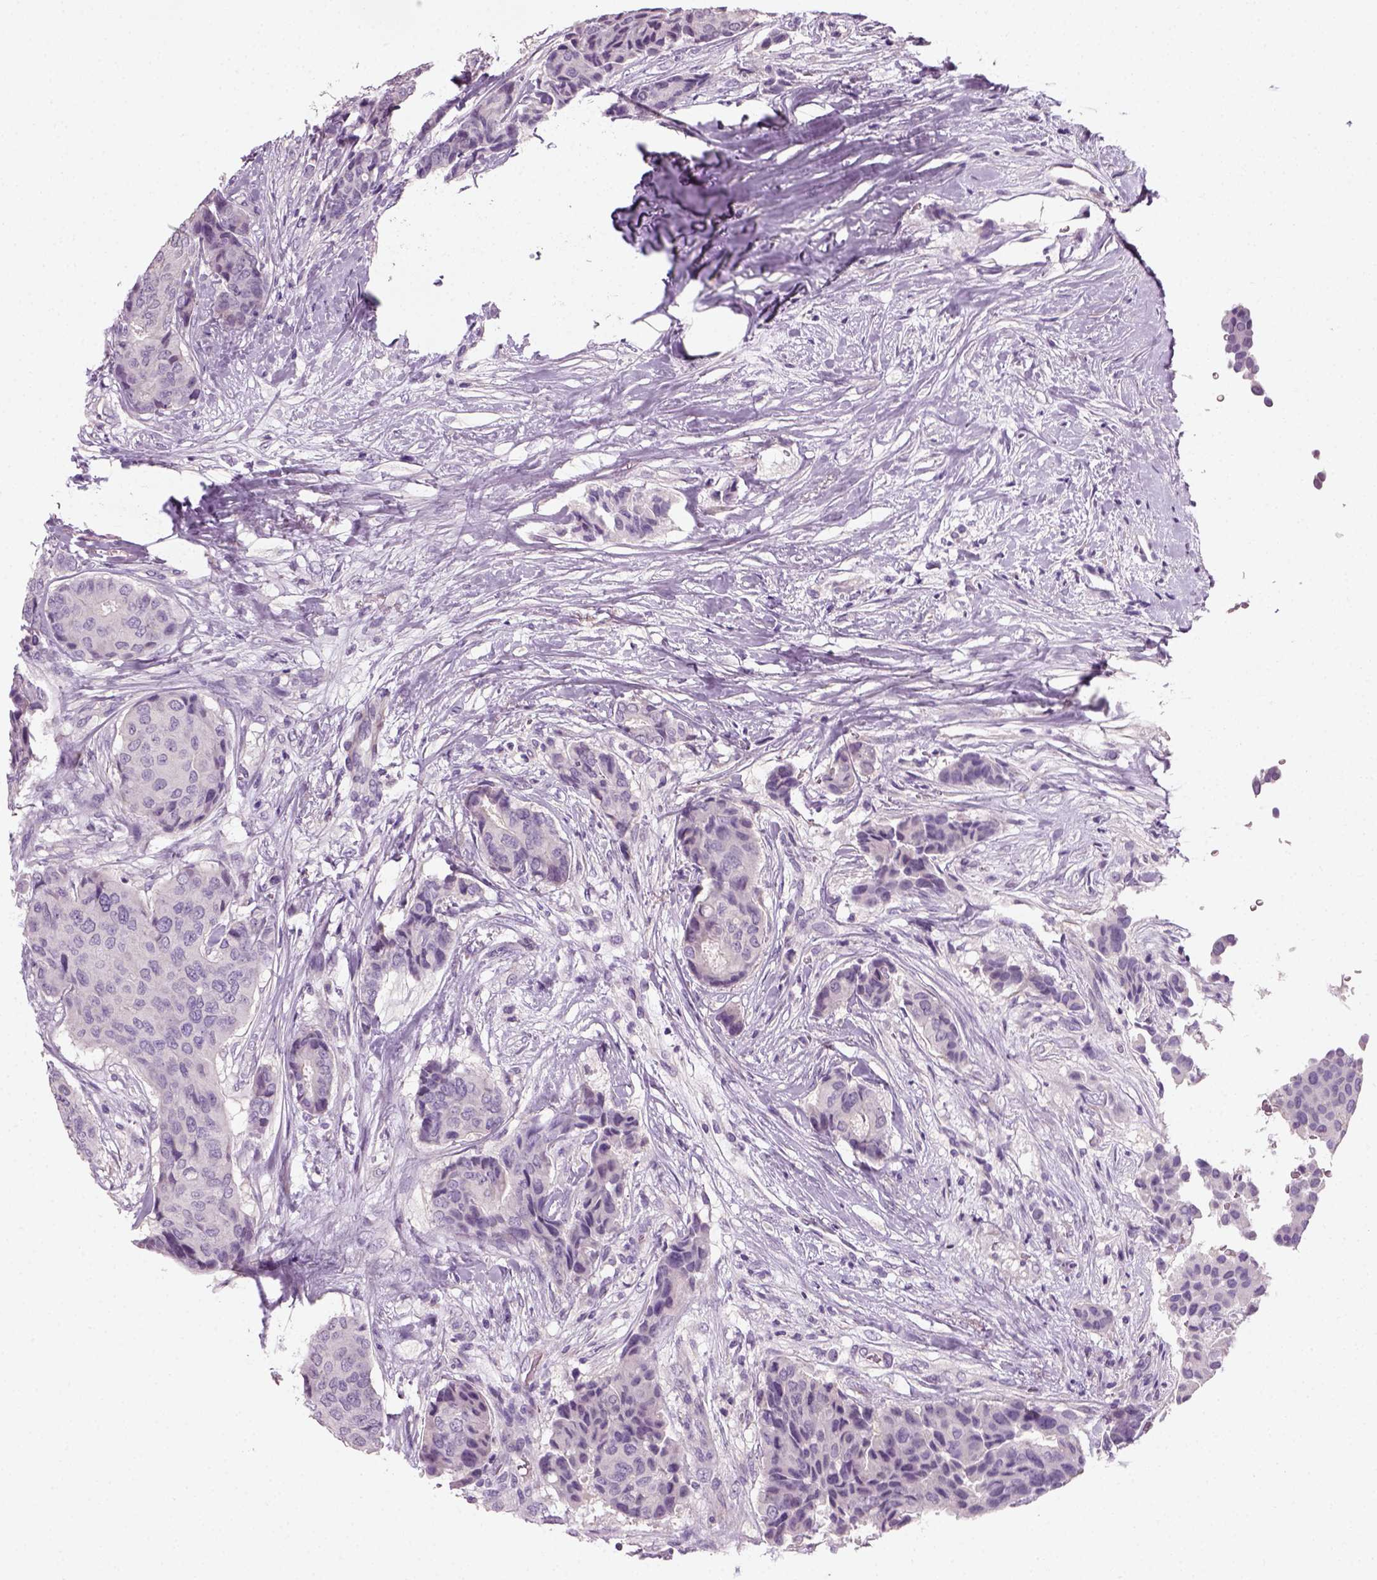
{"staining": {"intensity": "negative", "quantity": "none", "location": "none"}, "tissue": "breast cancer", "cell_type": "Tumor cells", "image_type": "cancer", "snomed": [{"axis": "morphology", "description": "Duct carcinoma"}, {"axis": "topography", "description": "Breast"}], "caption": "This is a photomicrograph of immunohistochemistry (IHC) staining of breast infiltrating ductal carcinoma, which shows no expression in tumor cells.", "gene": "ELOVL3", "patient": {"sex": "female", "age": 75}}